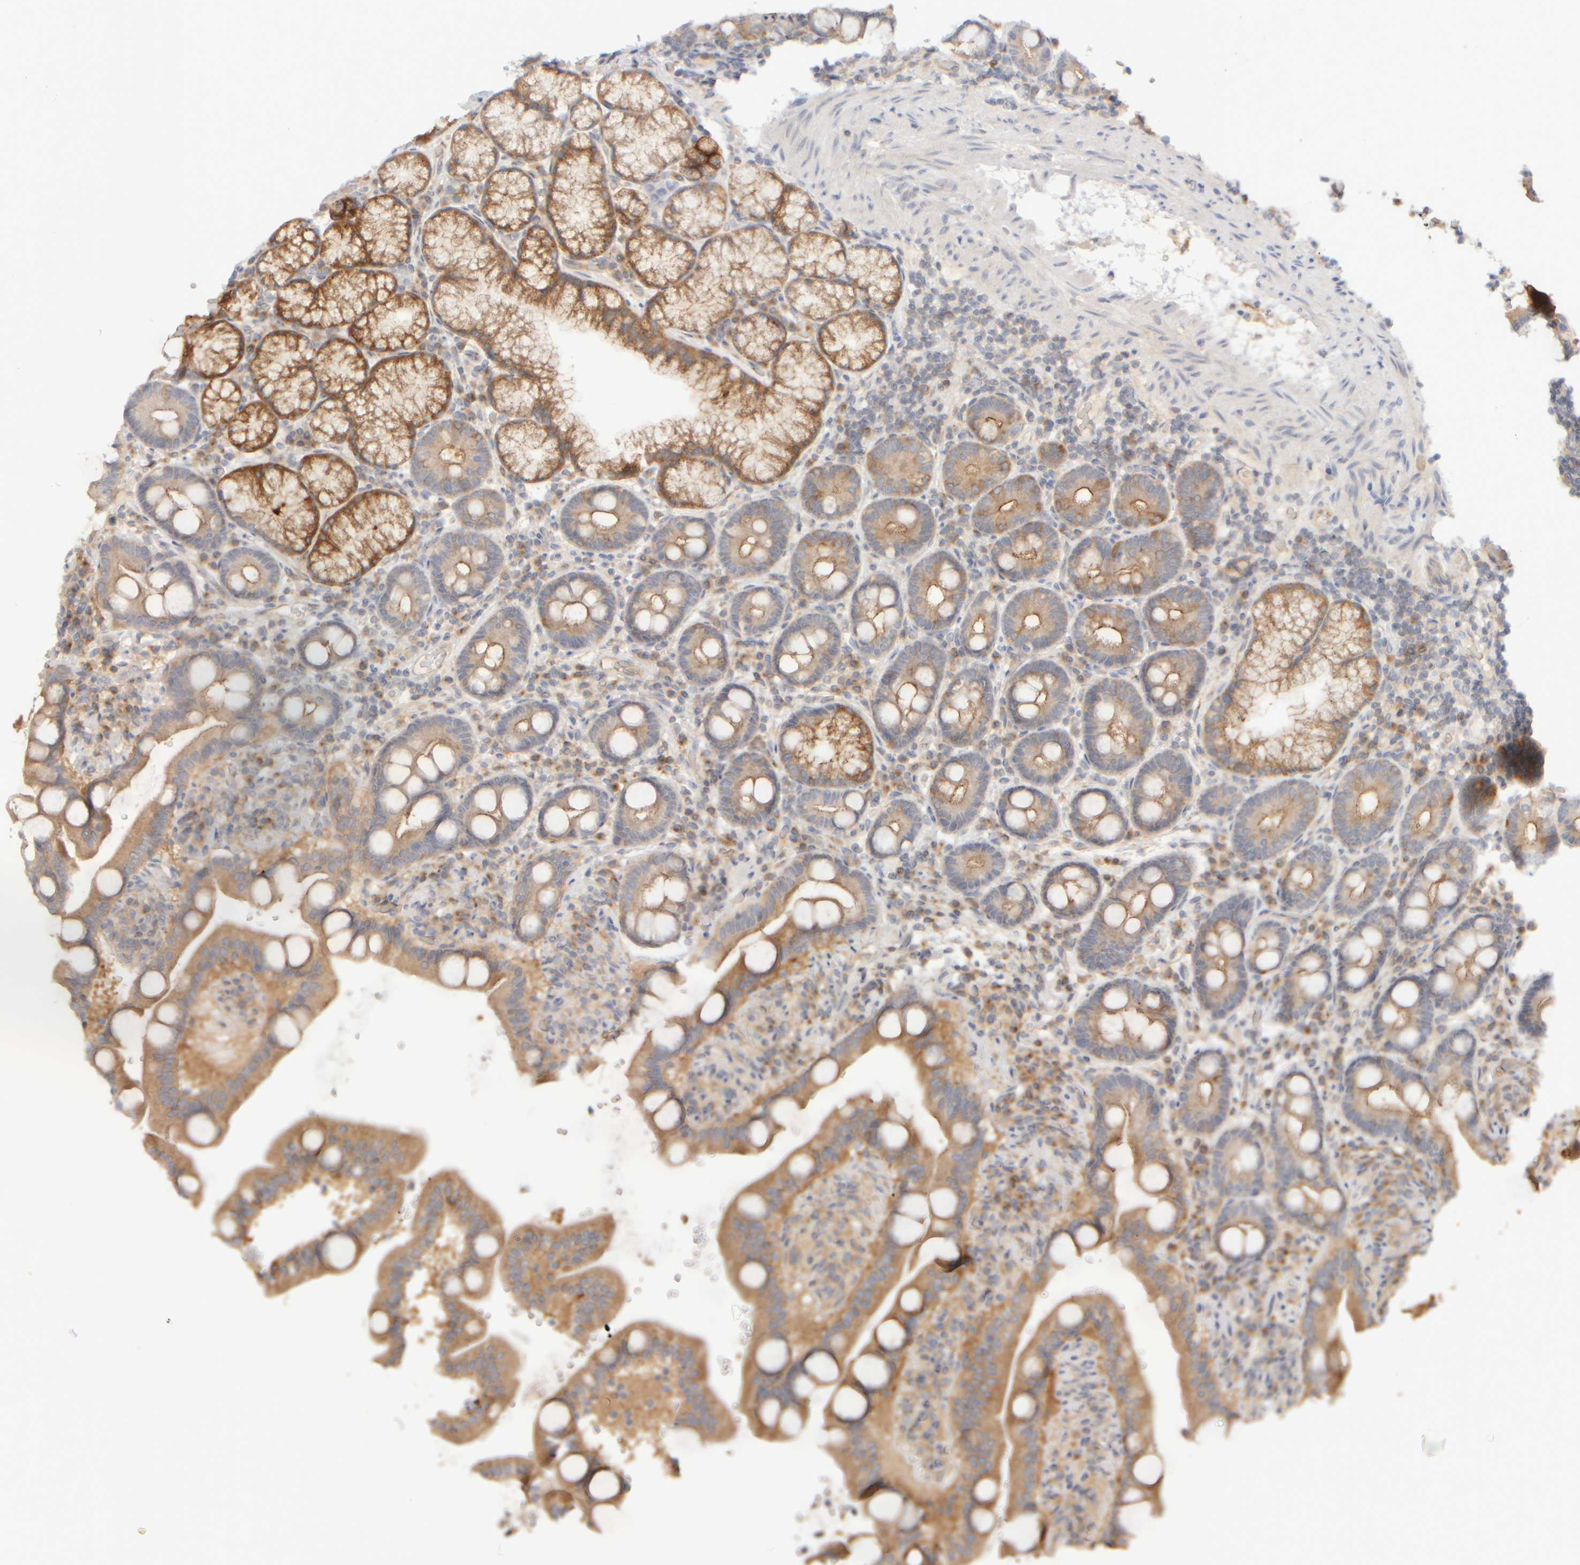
{"staining": {"intensity": "moderate", "quantity": "25%-75%", "location": "cytoplasmic/membranous"}, "tissue": "duodenum", "cell_type": "Glandular cells", "image_type": "normal", "snomed": [{"axis": "morphology", "description": "Normal tissue, NOS"}, {"axis": "topography", "description": "Duodenum"}], "caption": "High-power microscopy captured an immunohistochemistry micrograph of unremarkable duodenum, revealing moderate cytoplasmic/membranous expression in approximately 25%-75% of glandular cells. (DAB (3,3'-diaminobenzidine) = brown stain, brightfield microscopy at high magnification).", "gene": "GOPC", "patient": {"sex": "male", "age": 54}}